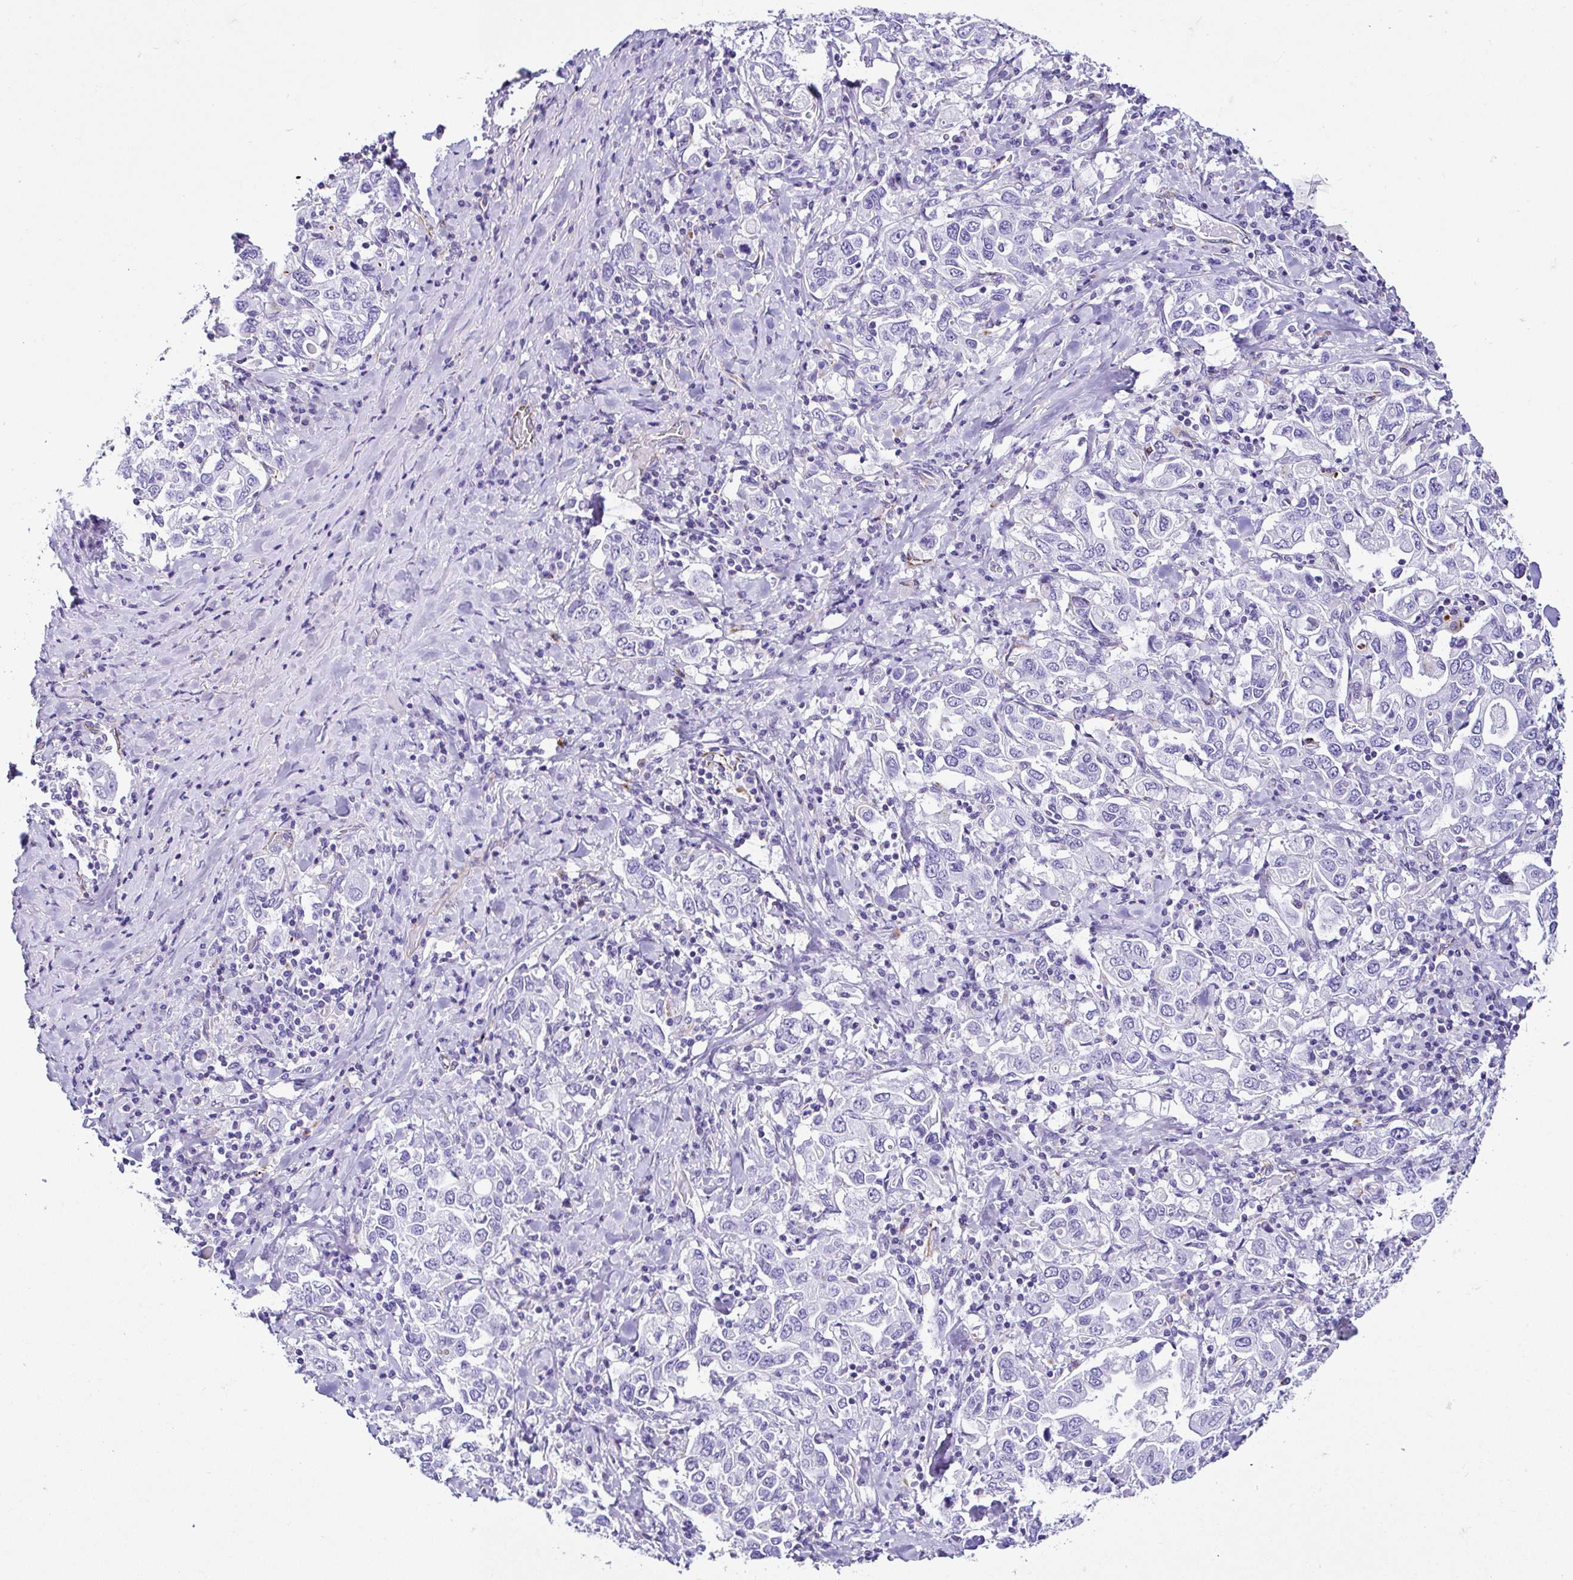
{"staining": {"intensity": "negative", "quantity": "none", "location": "none"}, "tissue": "stomach cancer", "cell_type": "Tumor cells", "image_type": "cancer", "snomed": [{"axis": "morphology", "description": "Adenocarcinoma, NOS"}, {"axis": "topography", "description": "Stomach, upper"}], "caption": "Immunohistochemistry (IHC) of human stomach cancer displays no expression in tumor cells.", "gene": "DEPDC5", "patient": {"sex": "male", "age": 62}}